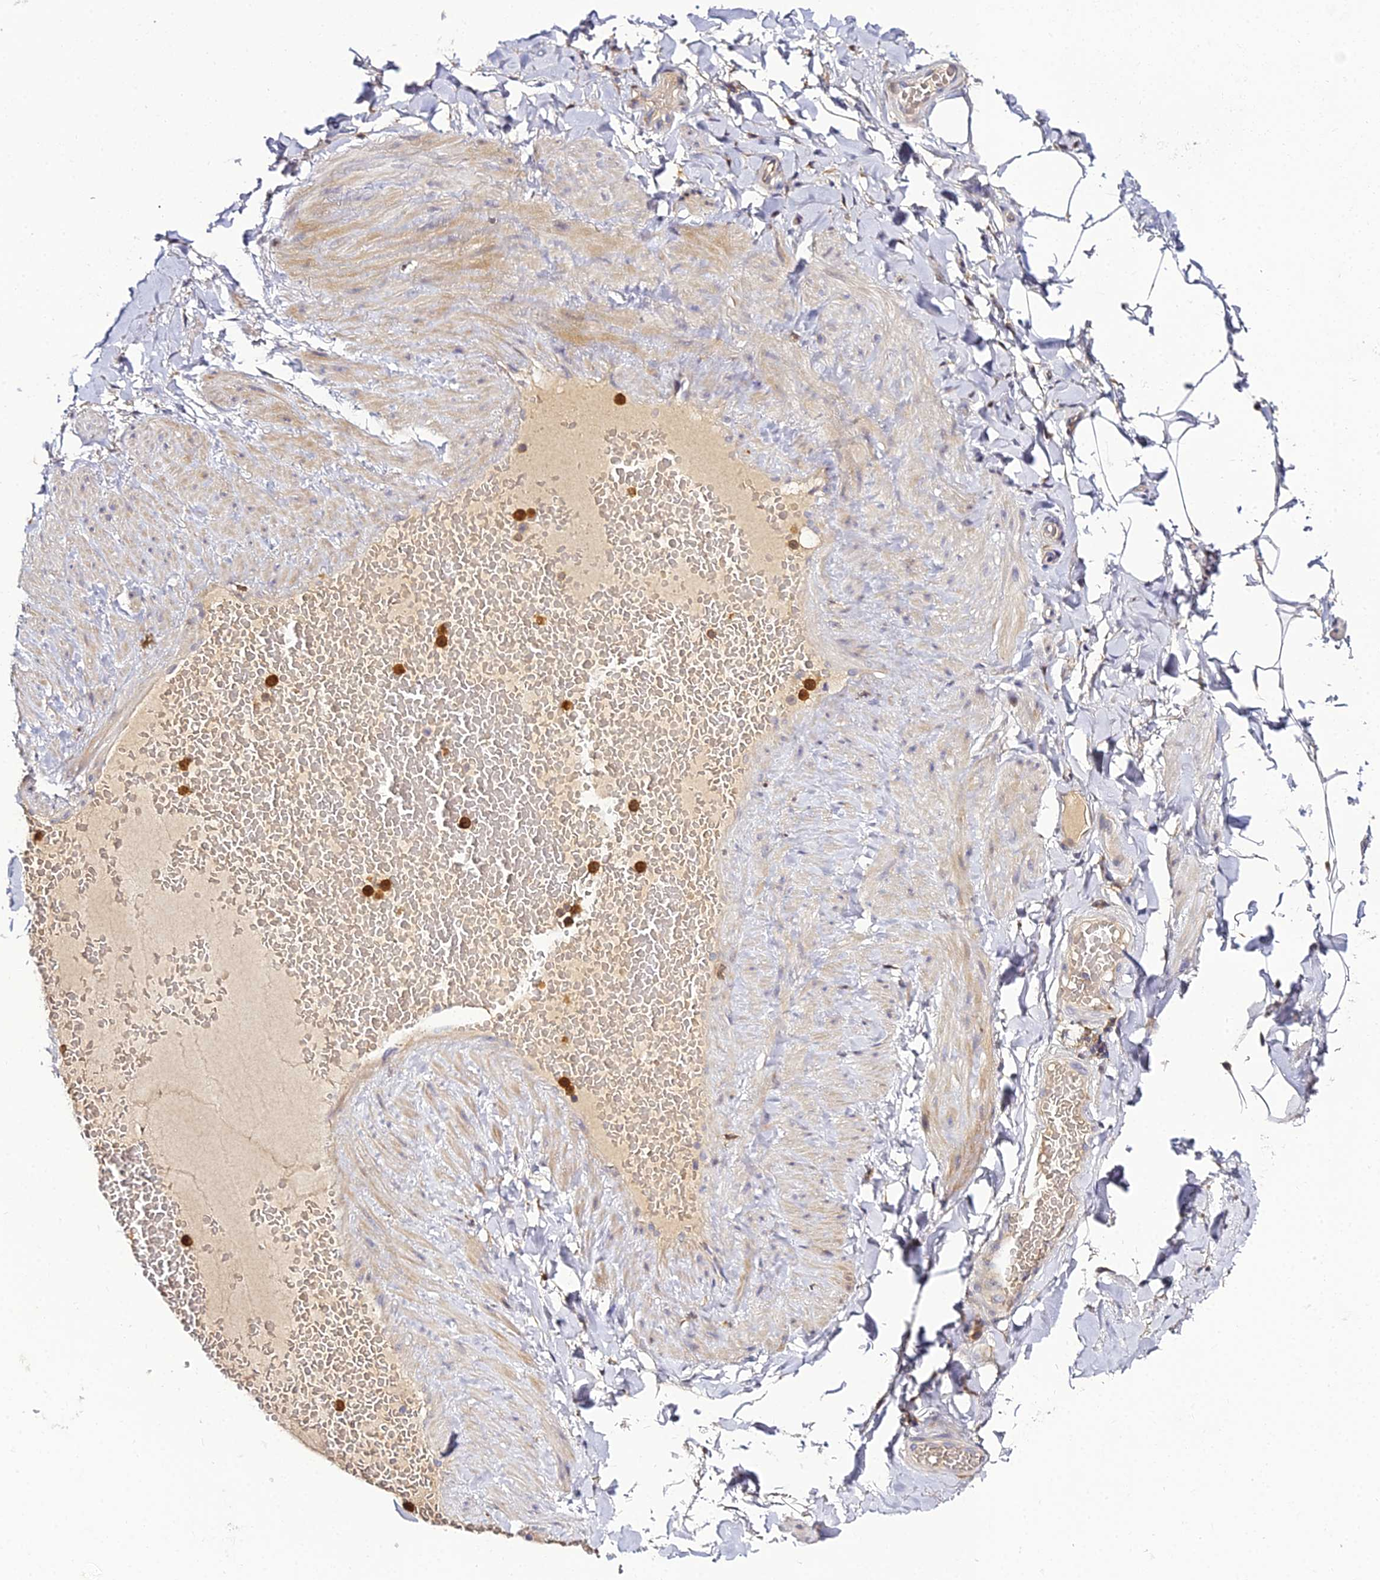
{"staining": {"intensity": "weak", "quantity": "25%-75%", "location": "cytoplasmic/membranous"}, "tissue": "adipose tissue", "cell_type": "Adipocytes", "image_type": "normal", "snomed": [{"axis": "morphology", "description": "Normal tissue, NOS"}, {"axis": "topography", "description": "Soft tissue"}, {"axis": "topography", "description": "Vascular tissue"}], "caption": "Immunohistochemical staining of unremarkable human adipose tissue demonstrates weak cytoplasmic/membranous protein staining in approximately 25%-75% of adipocytes. (brown staining indicates protein expression, while blue staining denotes nuclei).", "gene": "IL4I1", "patient": {"sex": "male", "age": 54}}